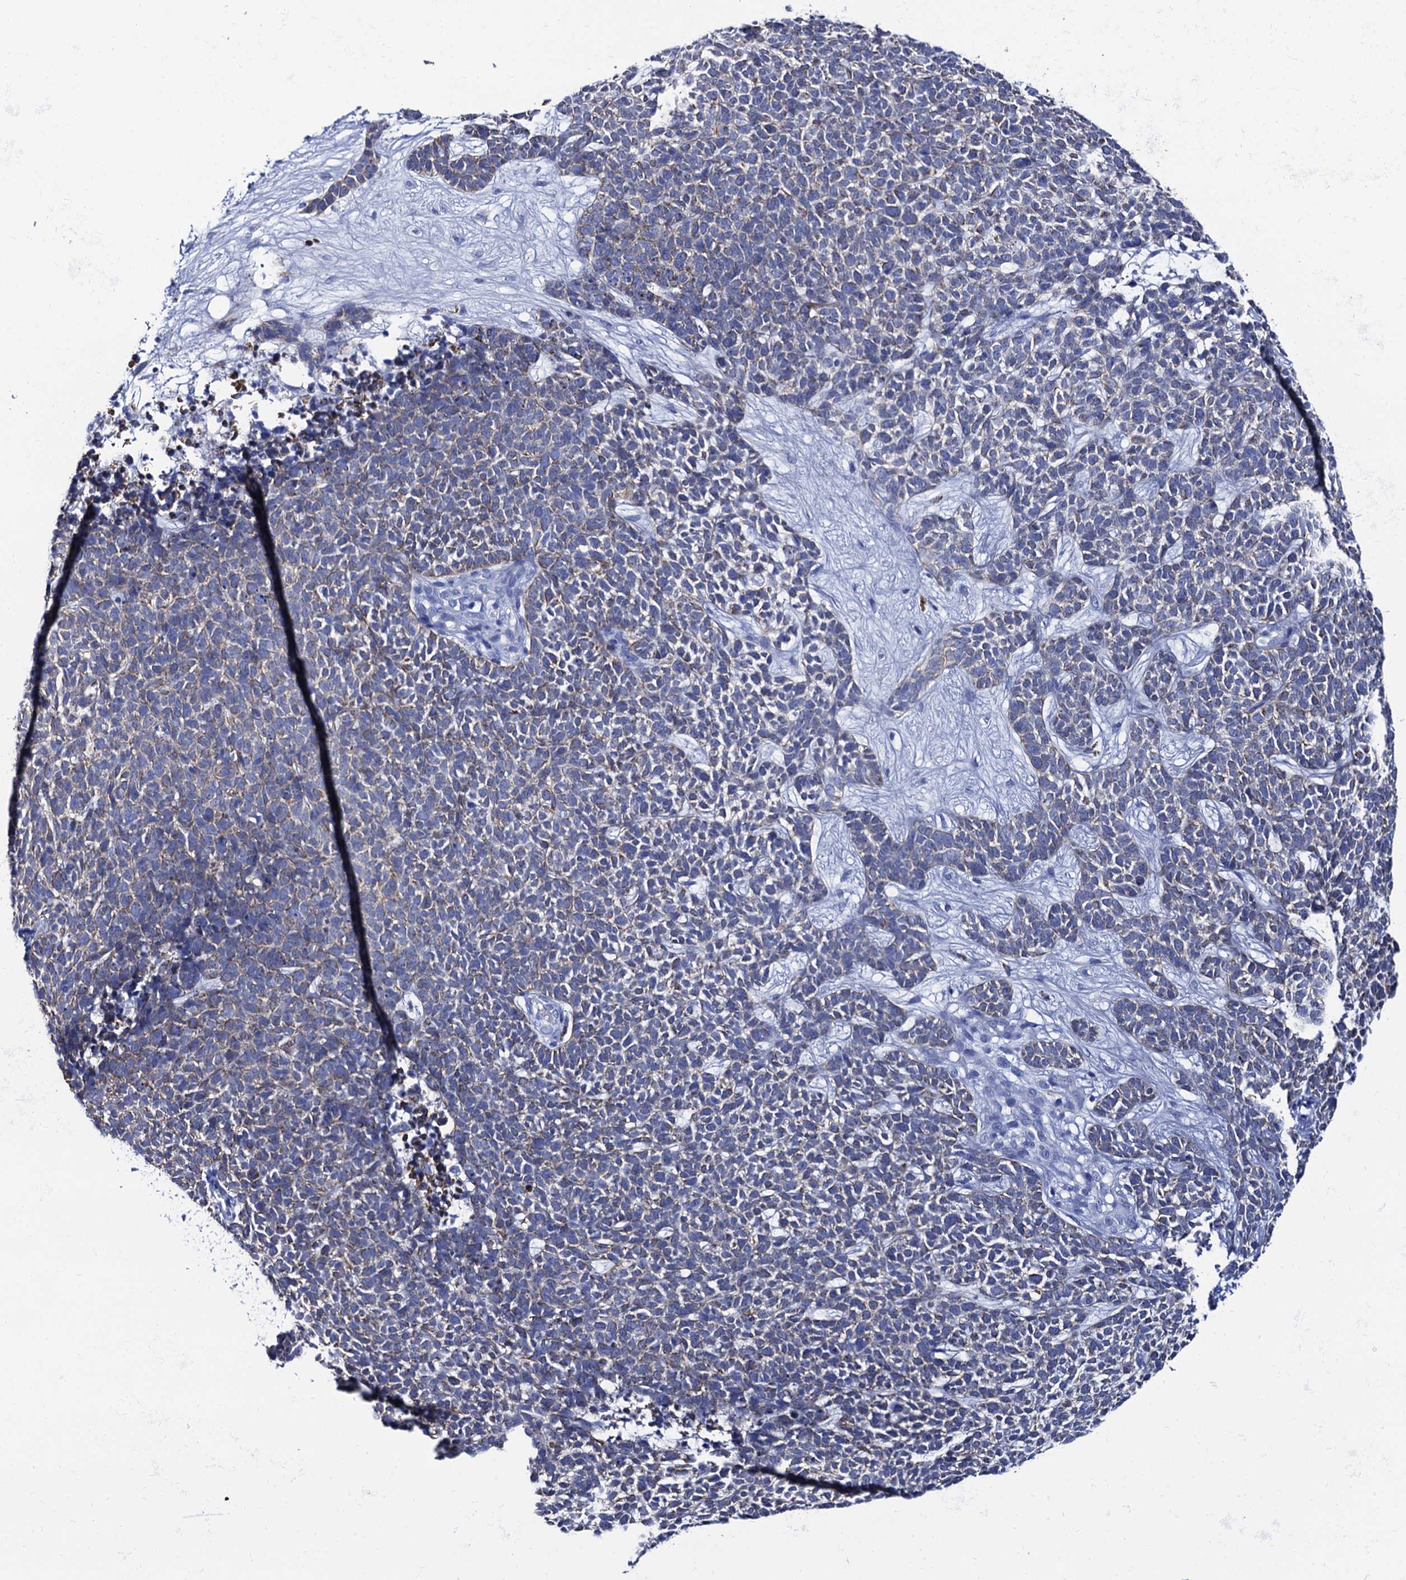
{"staining": {"intensity": "weak", "quantity": "25%-75%", "location": "cytoplasmic/membranous"}, "tissue": "skin cancer", "cell_type": "Tumor cells", "image_type": "cancer", "snomed": [{"axis": "morphology", "description": "Basal cell carcinoma"}, {"axis": "topography", "description": "Skin"}], "caption": "IHC (DAB (3,3'-diaminobenzidine)) staining of human skin basal cell carcinoma exhibits weak cytoplasmic/membranous protein positivity in approximately 25%-75% of tumor cells.", "gene": "RAB3IP", "patient": {"sex": "female", "age": 84}}